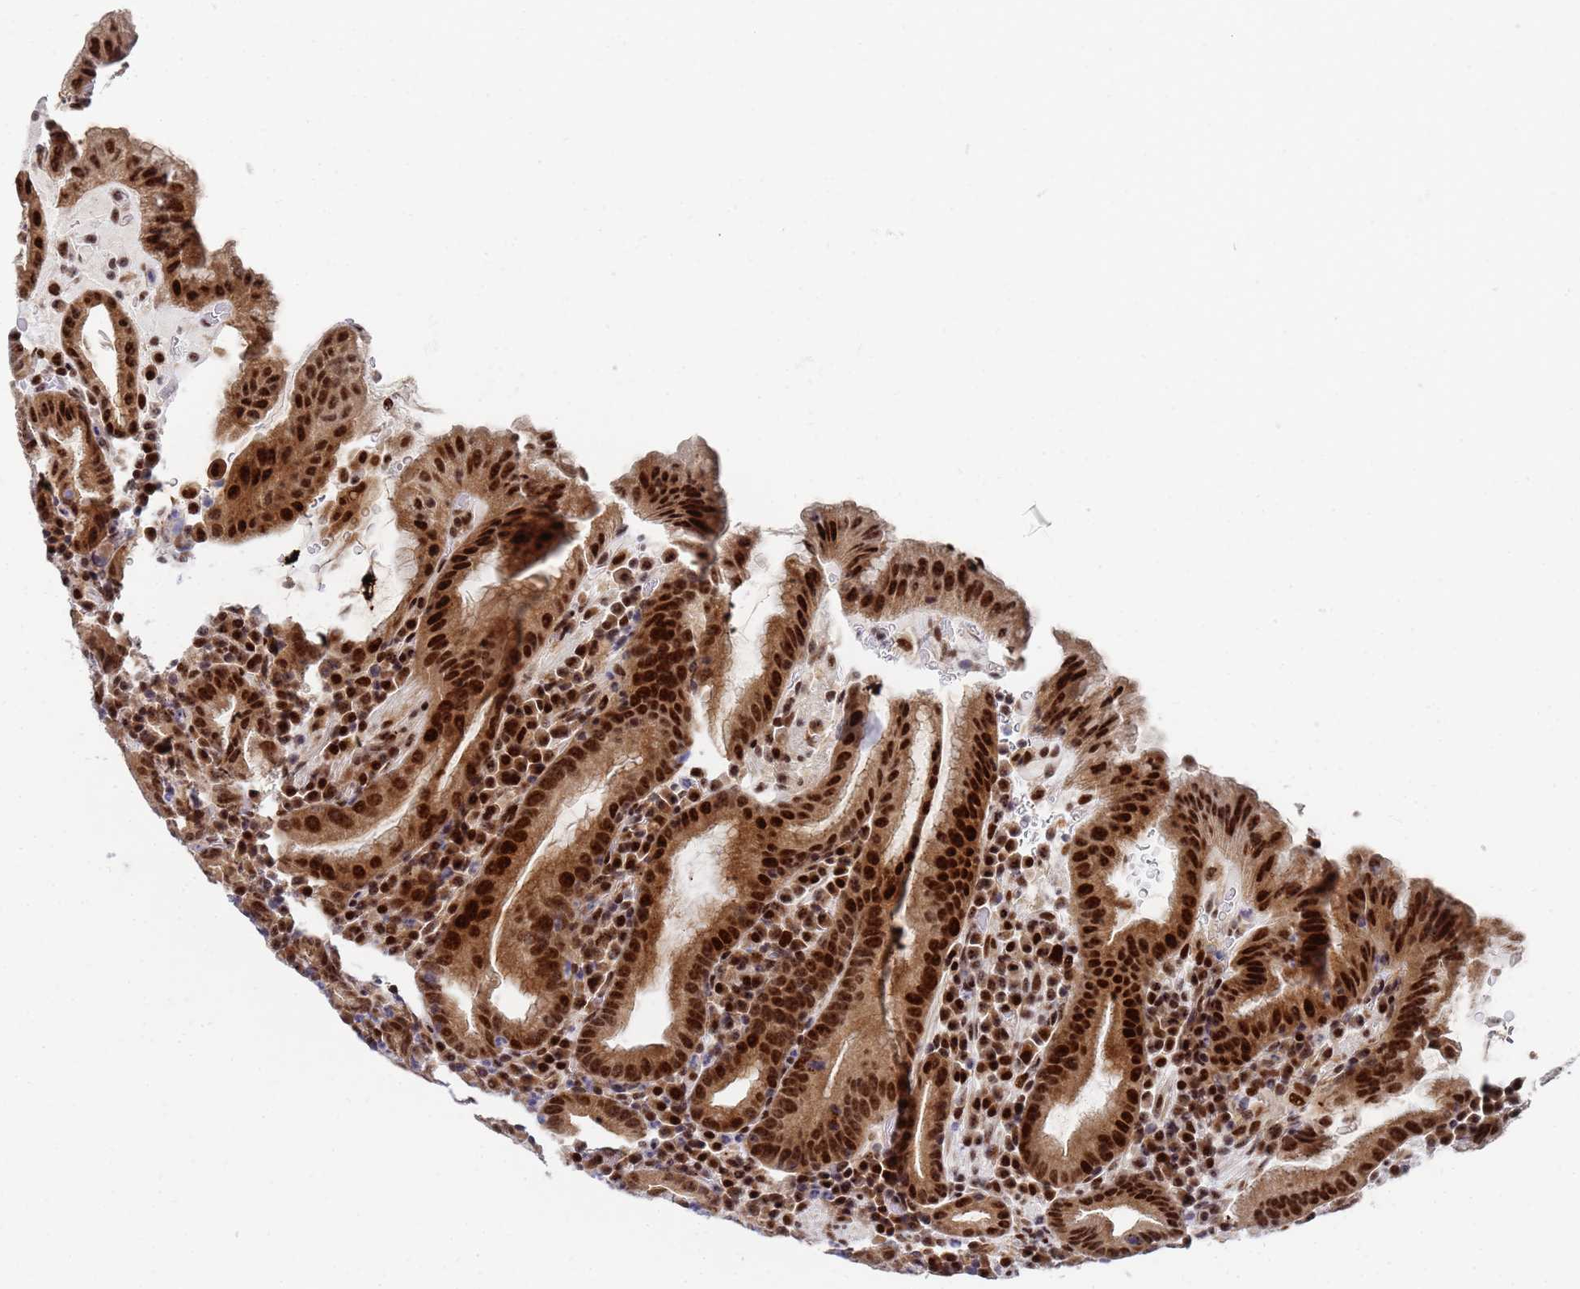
{"staining": {"intensity": "strong", "quantity": ">75%", "location": "cytoplasmic/membranous,nuclear"}, "tissue": "stomach", "cell_type": "Glandular cells", "image_type": "normal", "snomed": [{"axis": "morphology", "description": "Normal tissue, NOS"}, {"axis": "morphology", "description": "Inflammation, NOS"}, {"axis": "topography", "description": "Stomach"}], "caption": "Normal stomach was stained to show a protein in brown. There is high levels of strong cytoplasmic/membranous,nuclear expression in approximately >75% of glandular cells.", "gene": "AP5Z1", "patient": {"sex": "male", "age": 79}}